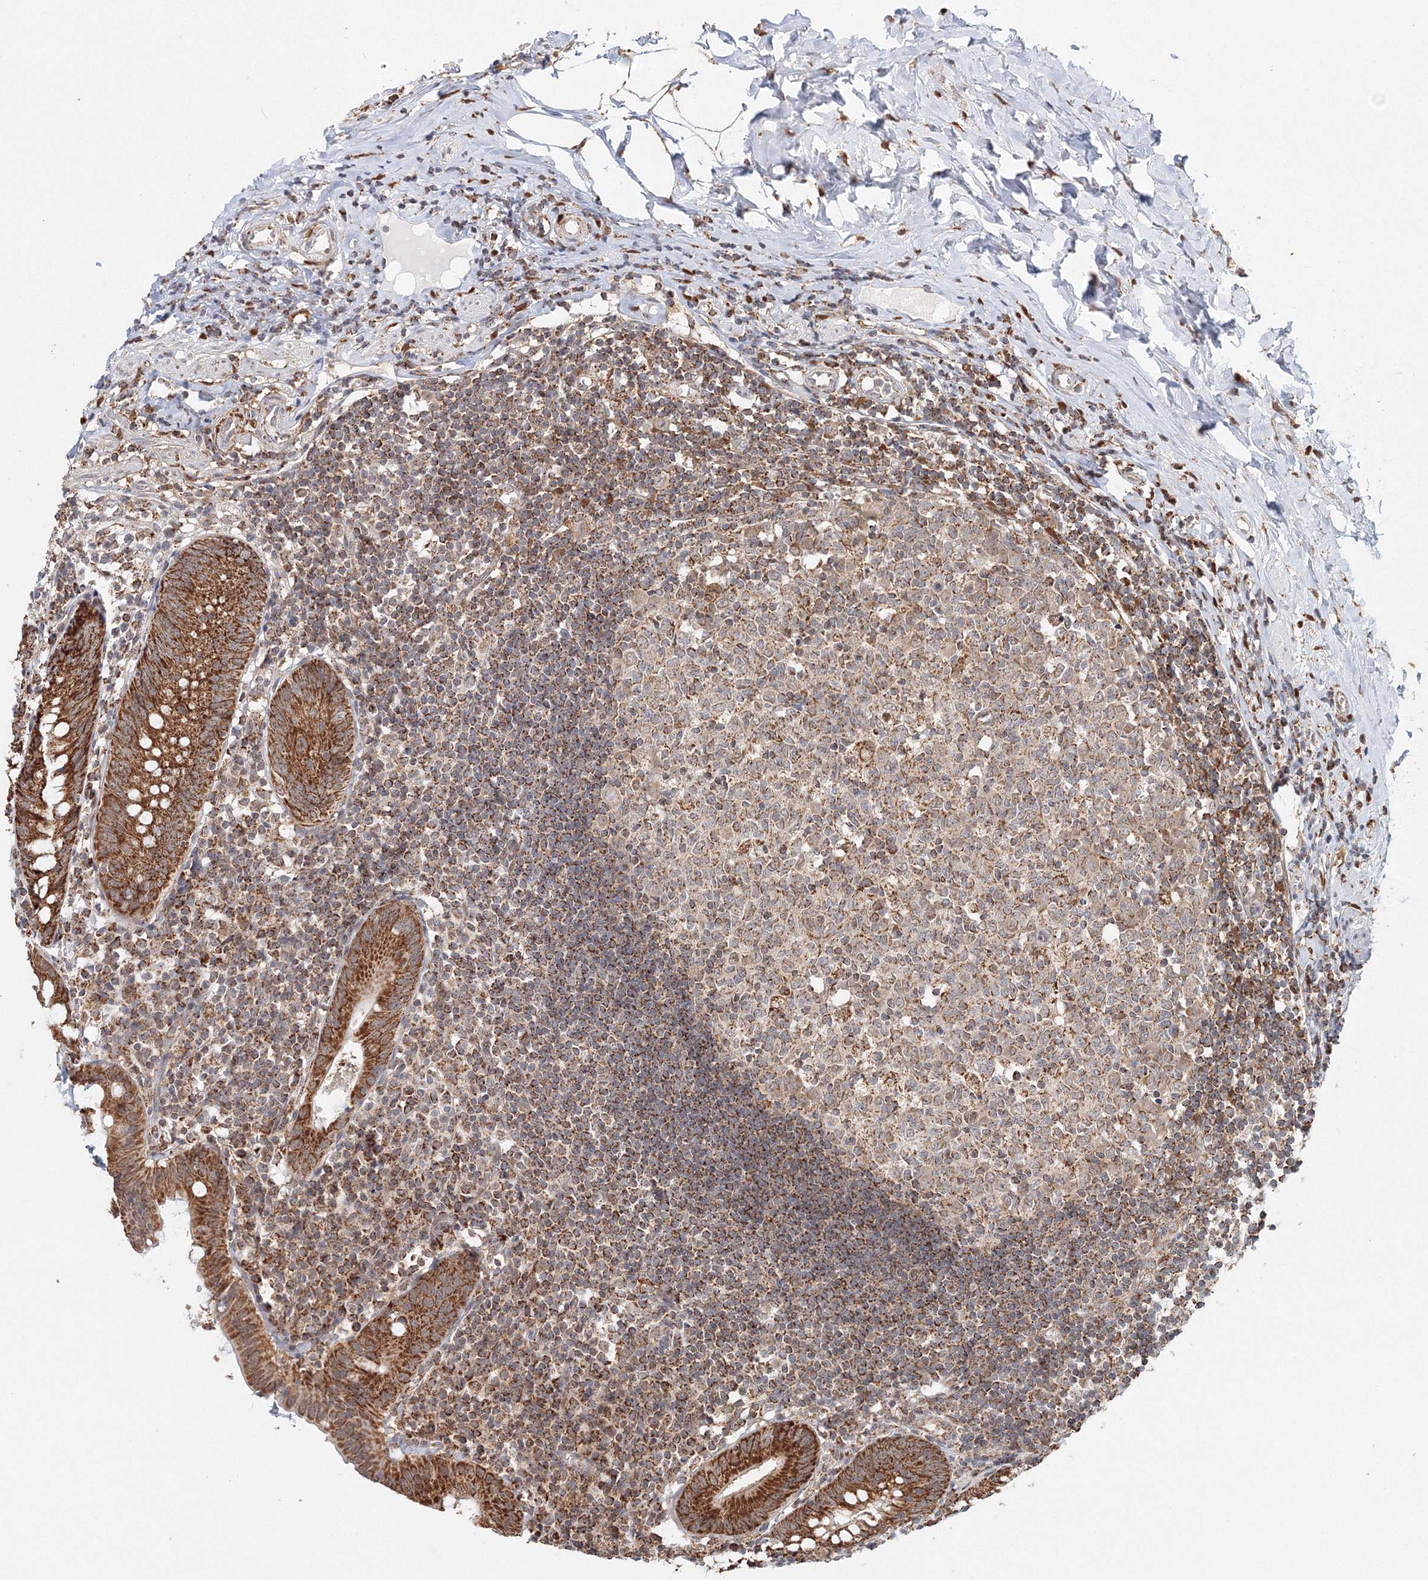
{"staining": {"intensity": "strong", "quantity": ">75%", "location": "cytoplasmic/membranous"}, "tissue": "appendix", "cell_type": "Glandular cells", "image_type": "normal", "snomed": [{"axis": "morphology", "description": "Normal tissue, NOS"}, {"axis": "topography", "description": "Appendix"}], "caption": "Appendix stained for a protein (brown) reveals strong cytoplasmic/membranous positive expression in about >75% of glandular cells.", "gene": "PSMD6", "patient": {"sex": "female", "age": 54}}